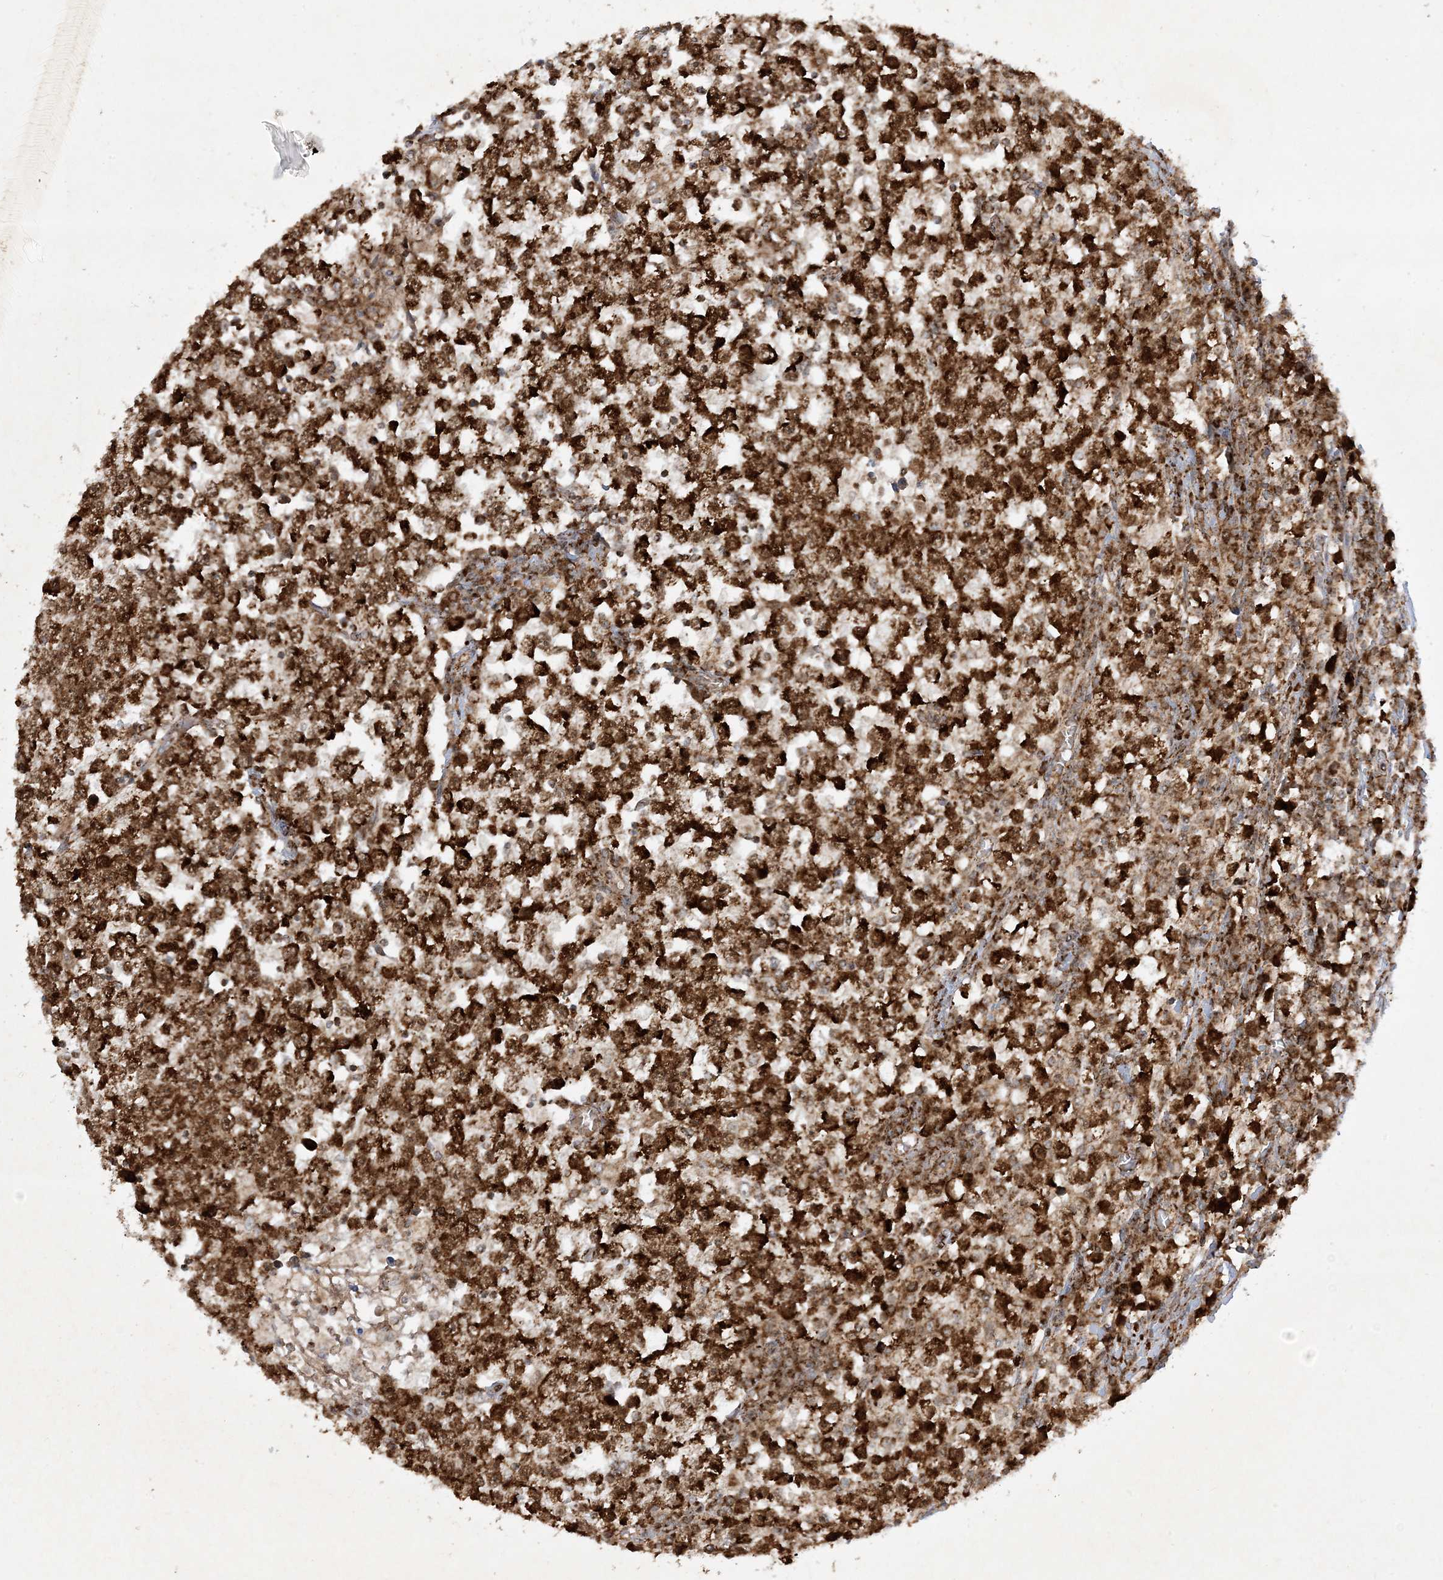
{"staining": {"intensity": "strong", "quantity": ">75%", "location": "cytoplasmic/membranous,nuclear"}, "tissue": "testis cancer", "cell_type": "Tumor cells", "image_type": "cancer", "snomed": [{"axis": "morphology", "description": "Seminoma, NOS"}, {"axis": "topography", "description": "Testis"}], "caption": "Testis seminoma was stained to show a protein in brown. There is high levels of strong cytoplasmic/membranous and nuclear staining in about >75% of tumor cells.", "gene": "NDUFAF3", "patient": {"sex": "male", "age": 65}}